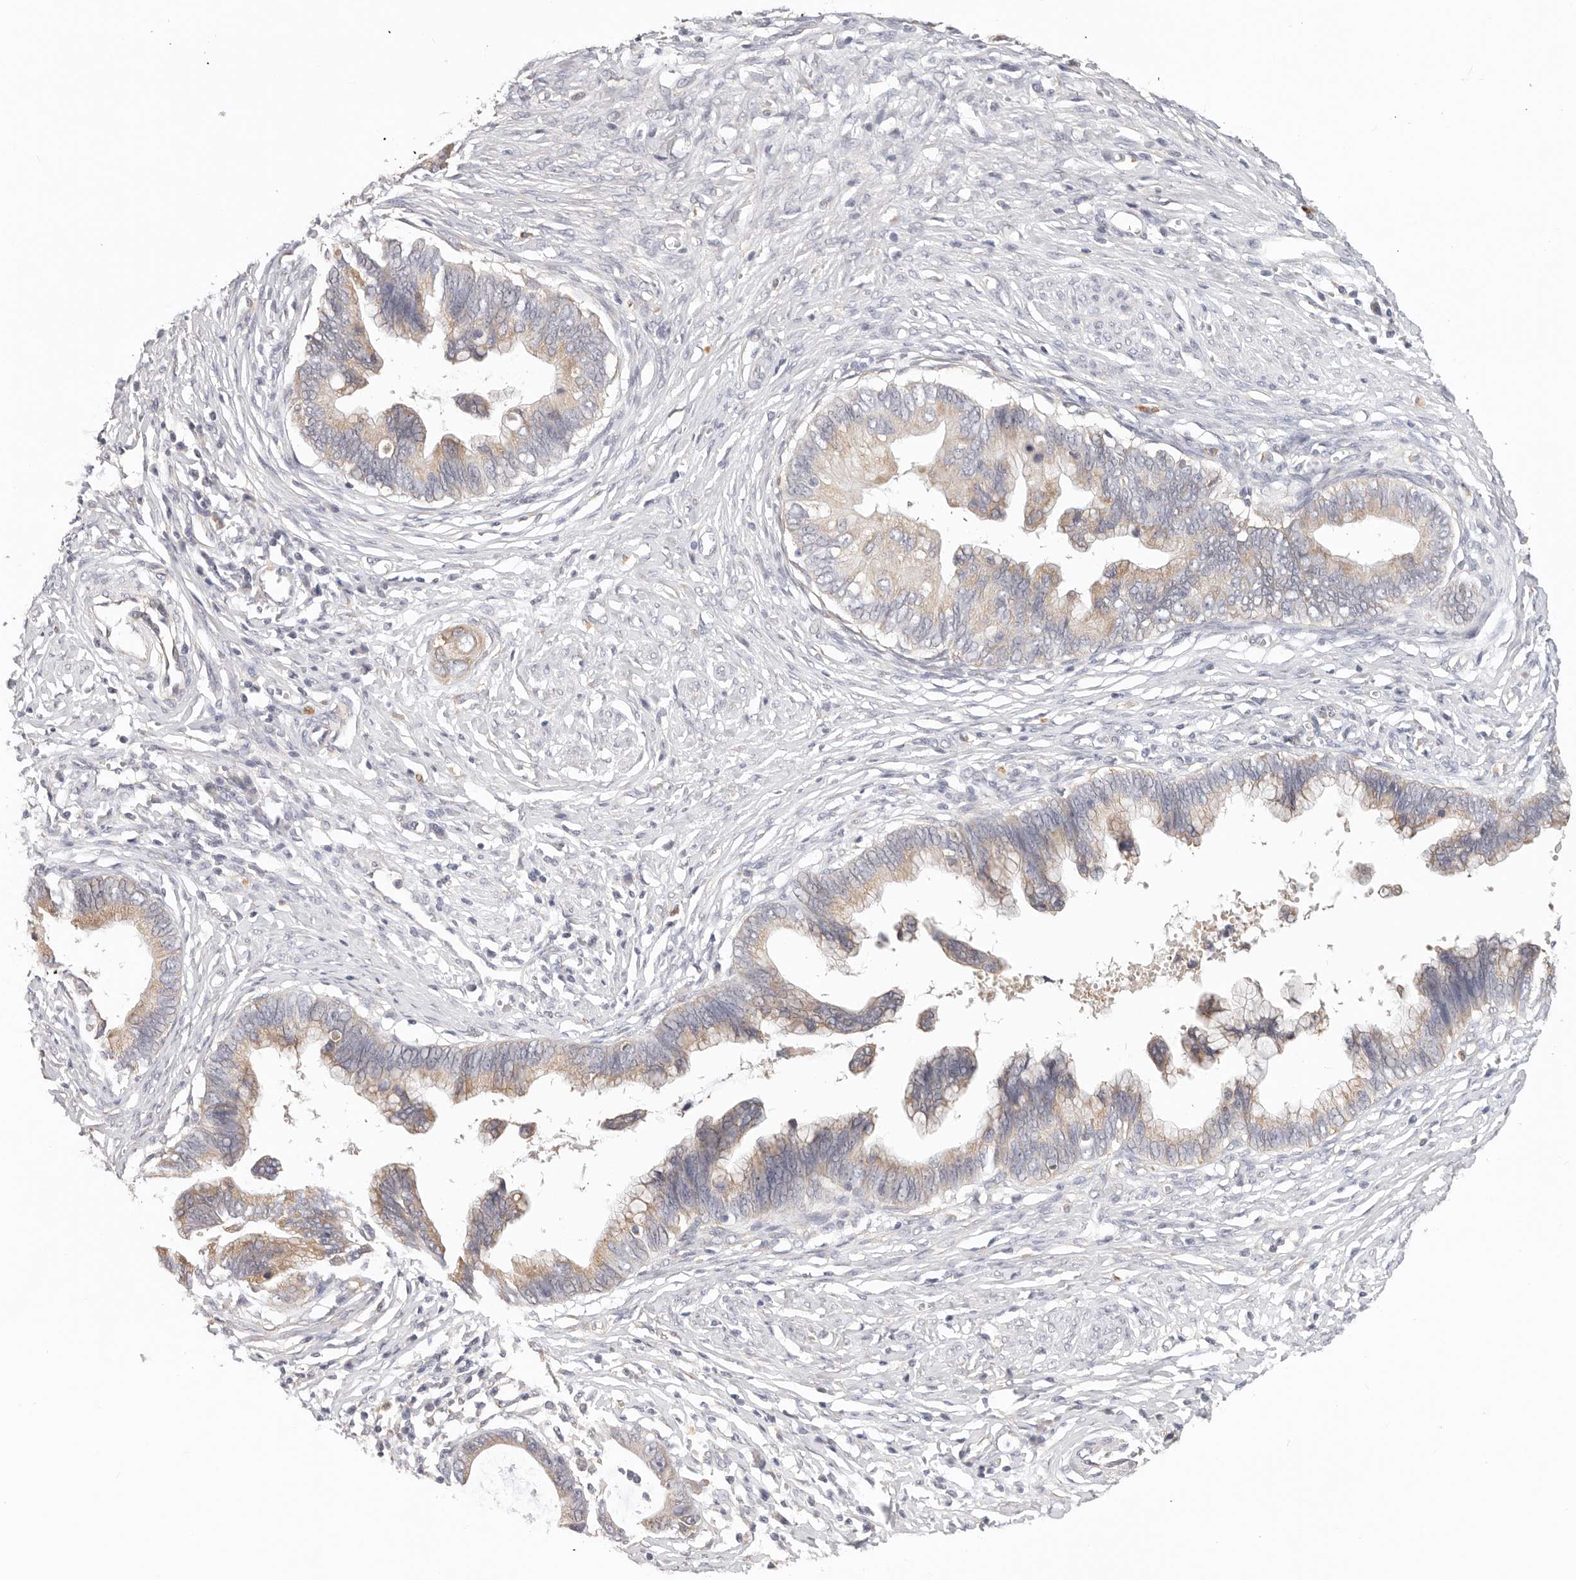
{"staining": {"intensity": "weak", "quantity": ">75%", "location": "cytoplasmic/membranous"}, "tissue": "cervical cancer", "cell_type": "Tumor cells", "image_type": "cancer", "snomed": [{"axis": "morphology", "description": "Adenocarcinoma, NOS"}, {"axis": "topography", "description": "Cervix"}], "caption": "The micrograph shows a brown stain indicating the presence of a protein in the cytoplasmic/membranous of tumor cells in cervical adenocarcinoma.", "gene": "AFDN", "patient": {"sex": "female", "age": 44}}